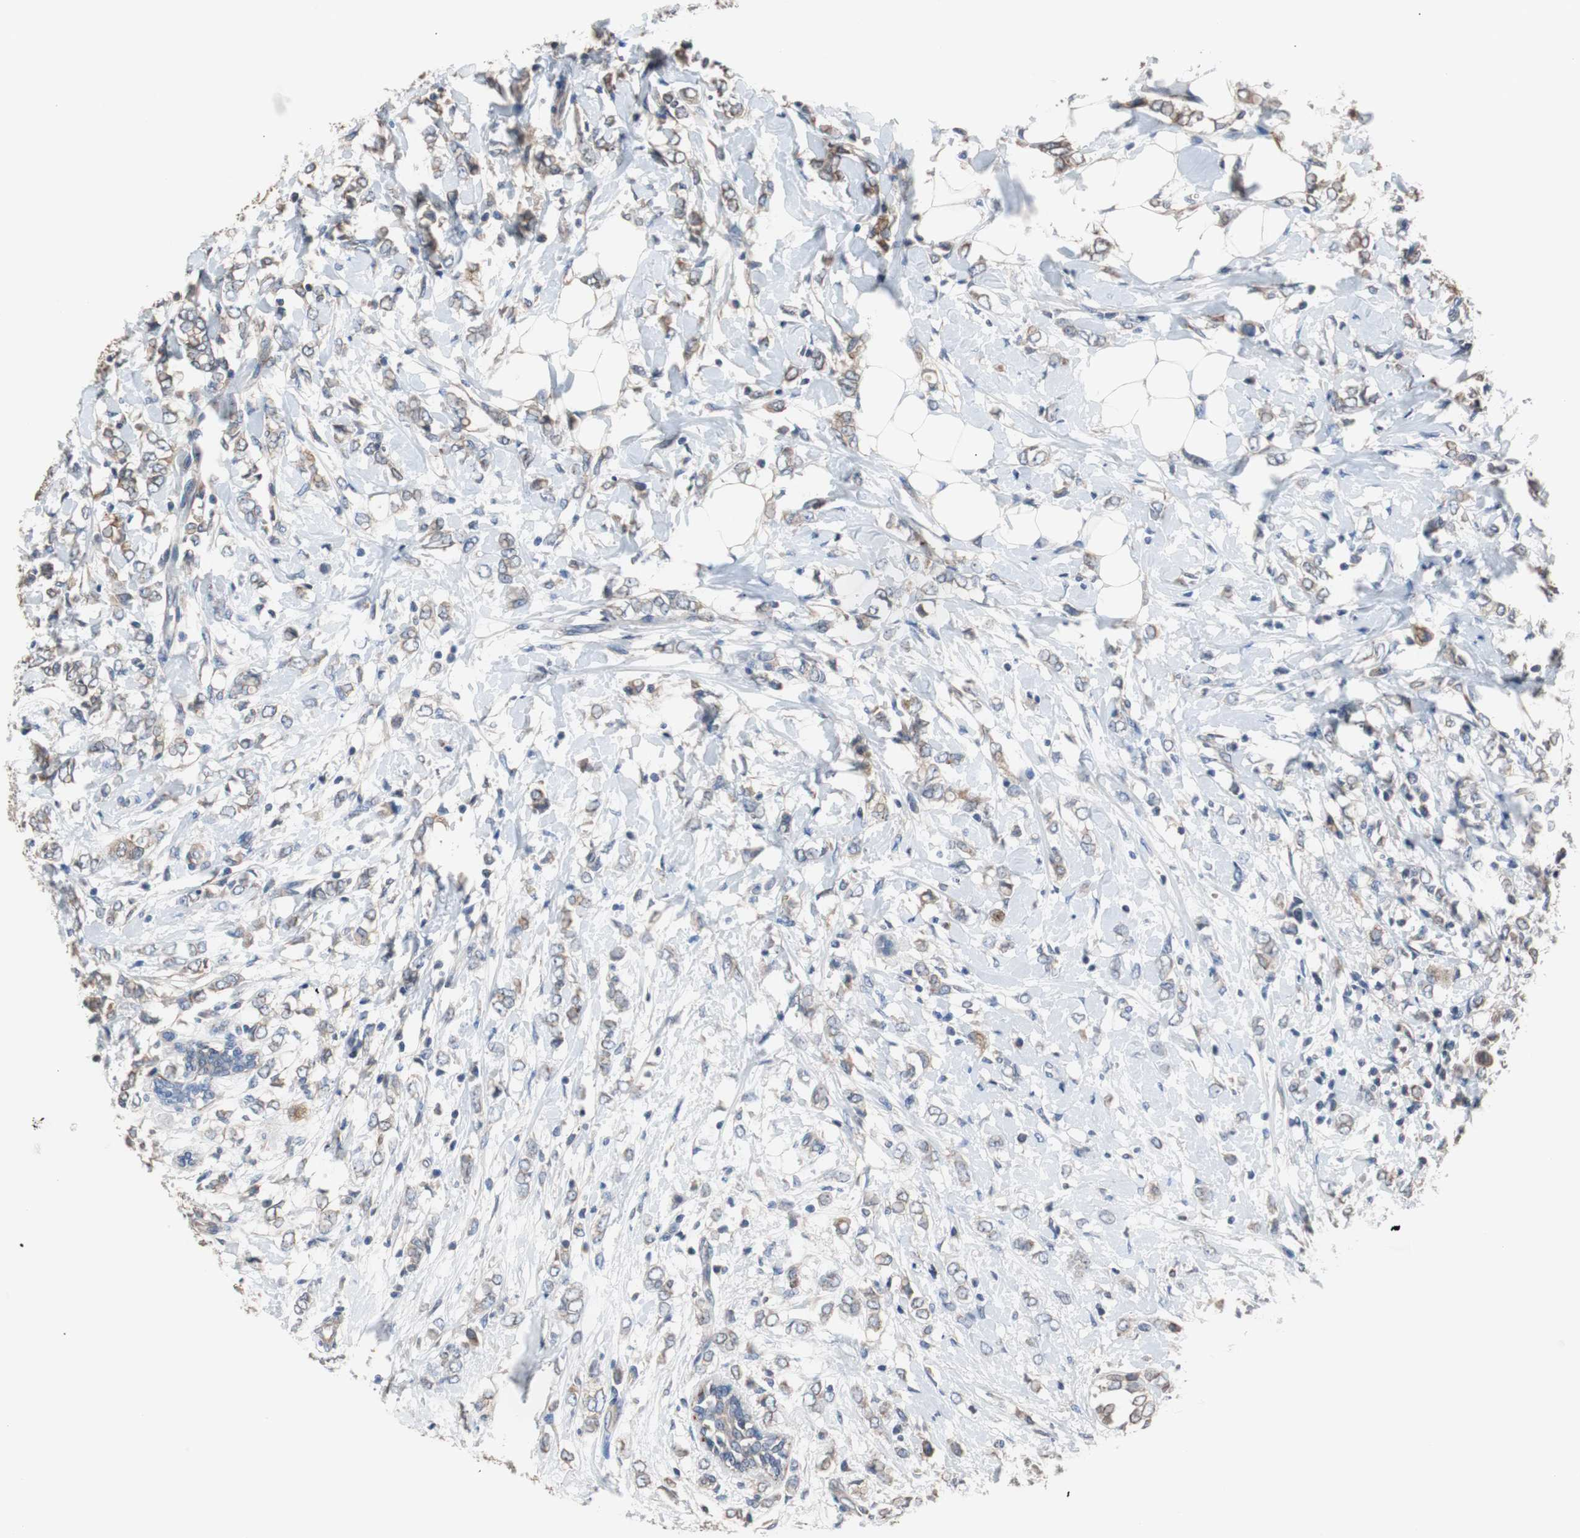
{"staining": {"intensity": "moderate", "quantity": "25%-75%", "location": "cytoplasmic/membranous"}, "tissue": "breast cancer", "cell_type": "Tumor cells", "image_type": "cancer", "snomed": [{"axis": "morphology", "description": "Normal tissue, NOS"}, {"axis": "morphology", "description": "Lobular carcinoma"}, {"axis": "topography", "description": "Breast"}], "caption": "Immunohistochemical staining of breast cancer reveals medium levels of moderate cytoplasmic/membranous protein staining in about 25%-75% of tumor cells. The staining is performed using DAB (3,3'-diaminobenzidine) brown chromogen to label protein expression. The nuclei are counter-stained blue using hematoxylin.", "gene": "PITRM1", "patient": {"sex": "female", "age": 47}}